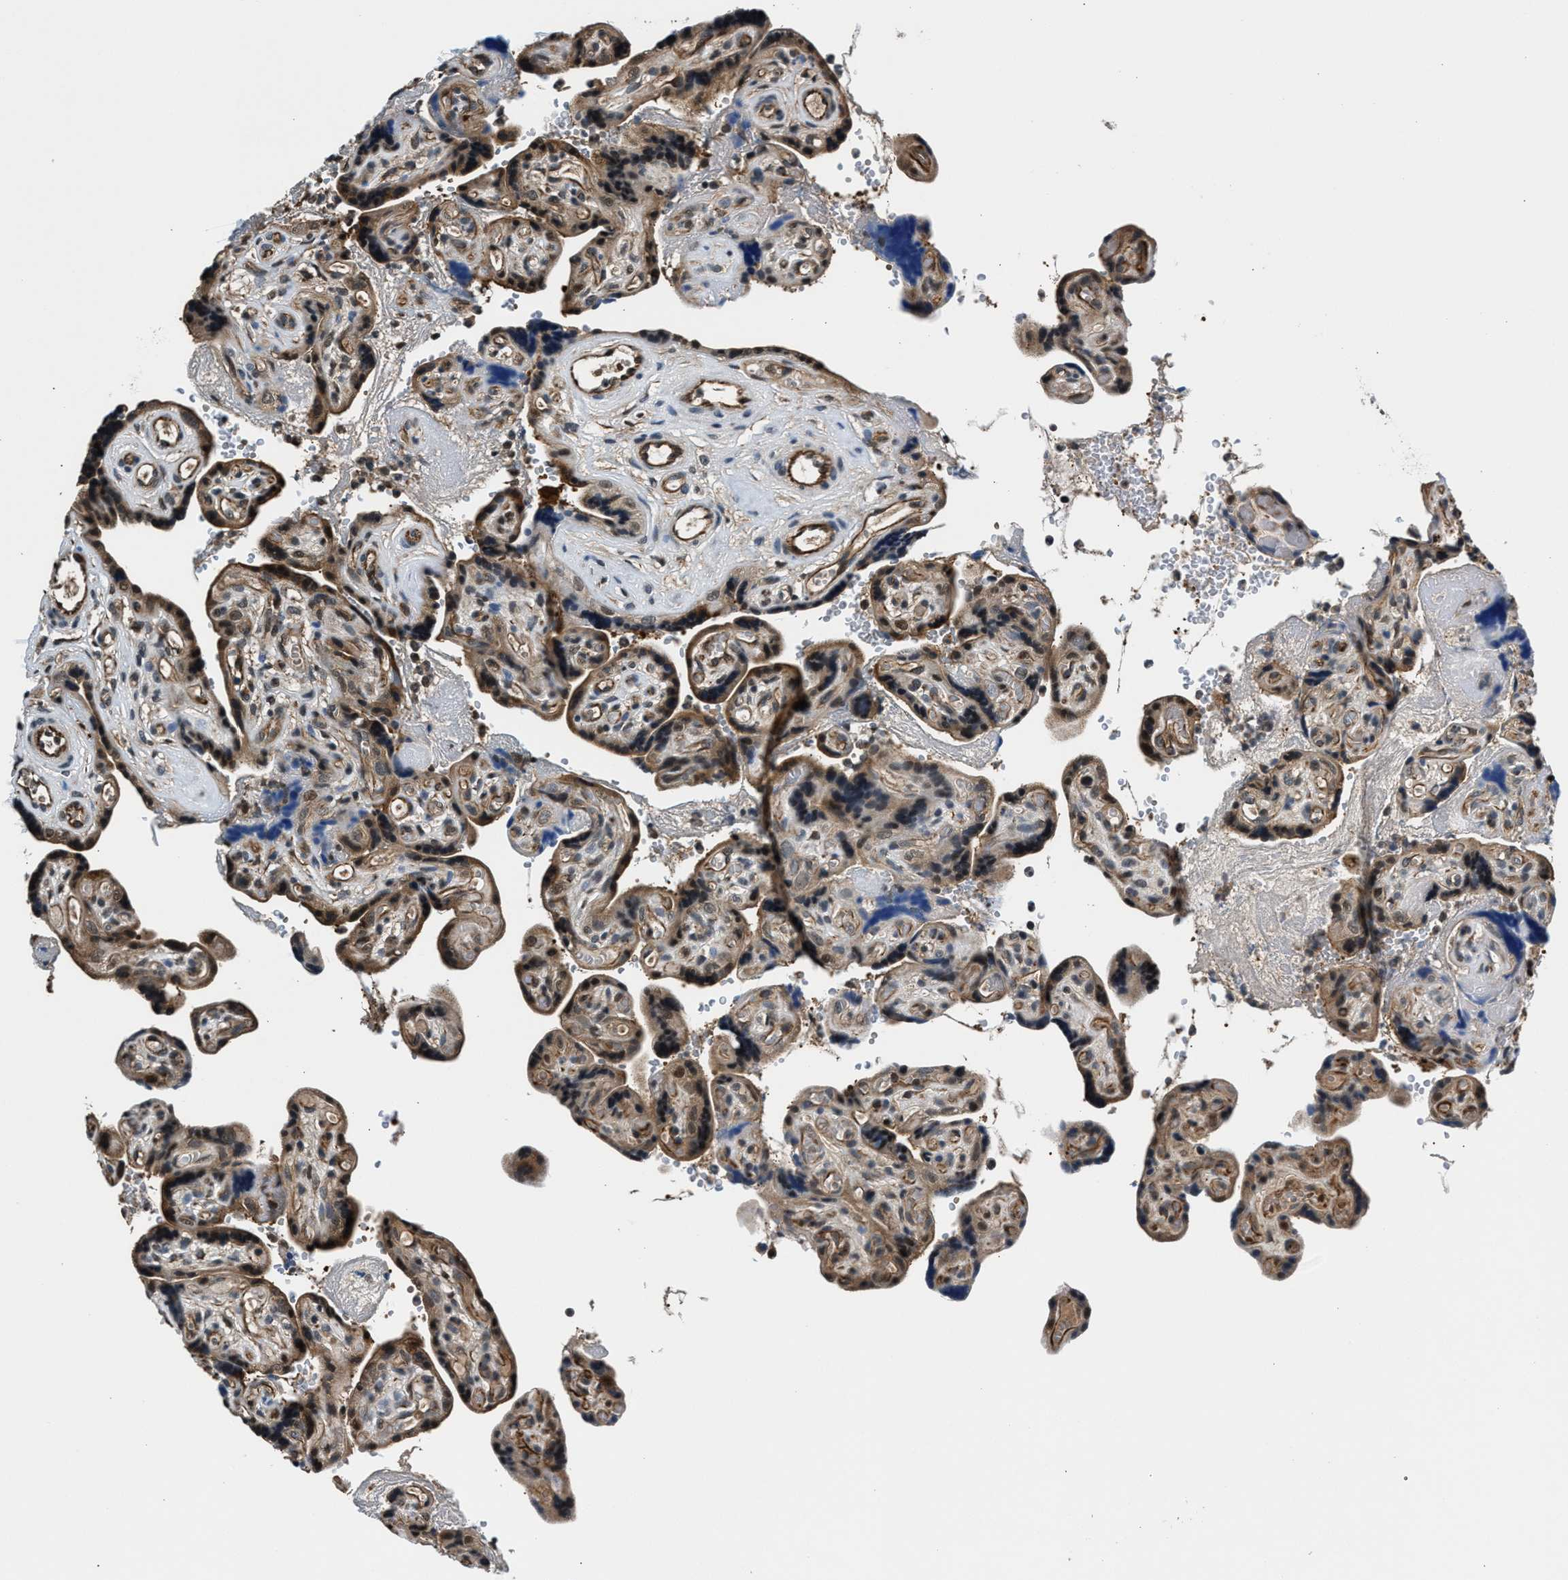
{"staining": {"intensity": "moderate", "quantity": ">75%", "location": "cytoplasmic/membranous,nuclear"}, "tissue": "placenta", "cell_type": "Decidual cells", "image_type": "normal", "snomed": [{"axis": "morphology", "description": "Normal tissue, NOS"}, {"axis": "topography", "description": "Placenta"}], "caption": "Protein staining by immunohistochemistry (IHC) displays moderate cytoplasmic/membranous,nuclear expression in approximately >75% of decidual cells in unremarkable placenta. (Stains: DAB (3,3'-diaminobenzidine) in brown, nuclei in blue, Microscopy: brightfield microscopy at high magnification).", "gene": "RBM33", "patient": {"sex": "female", "age": 30}}